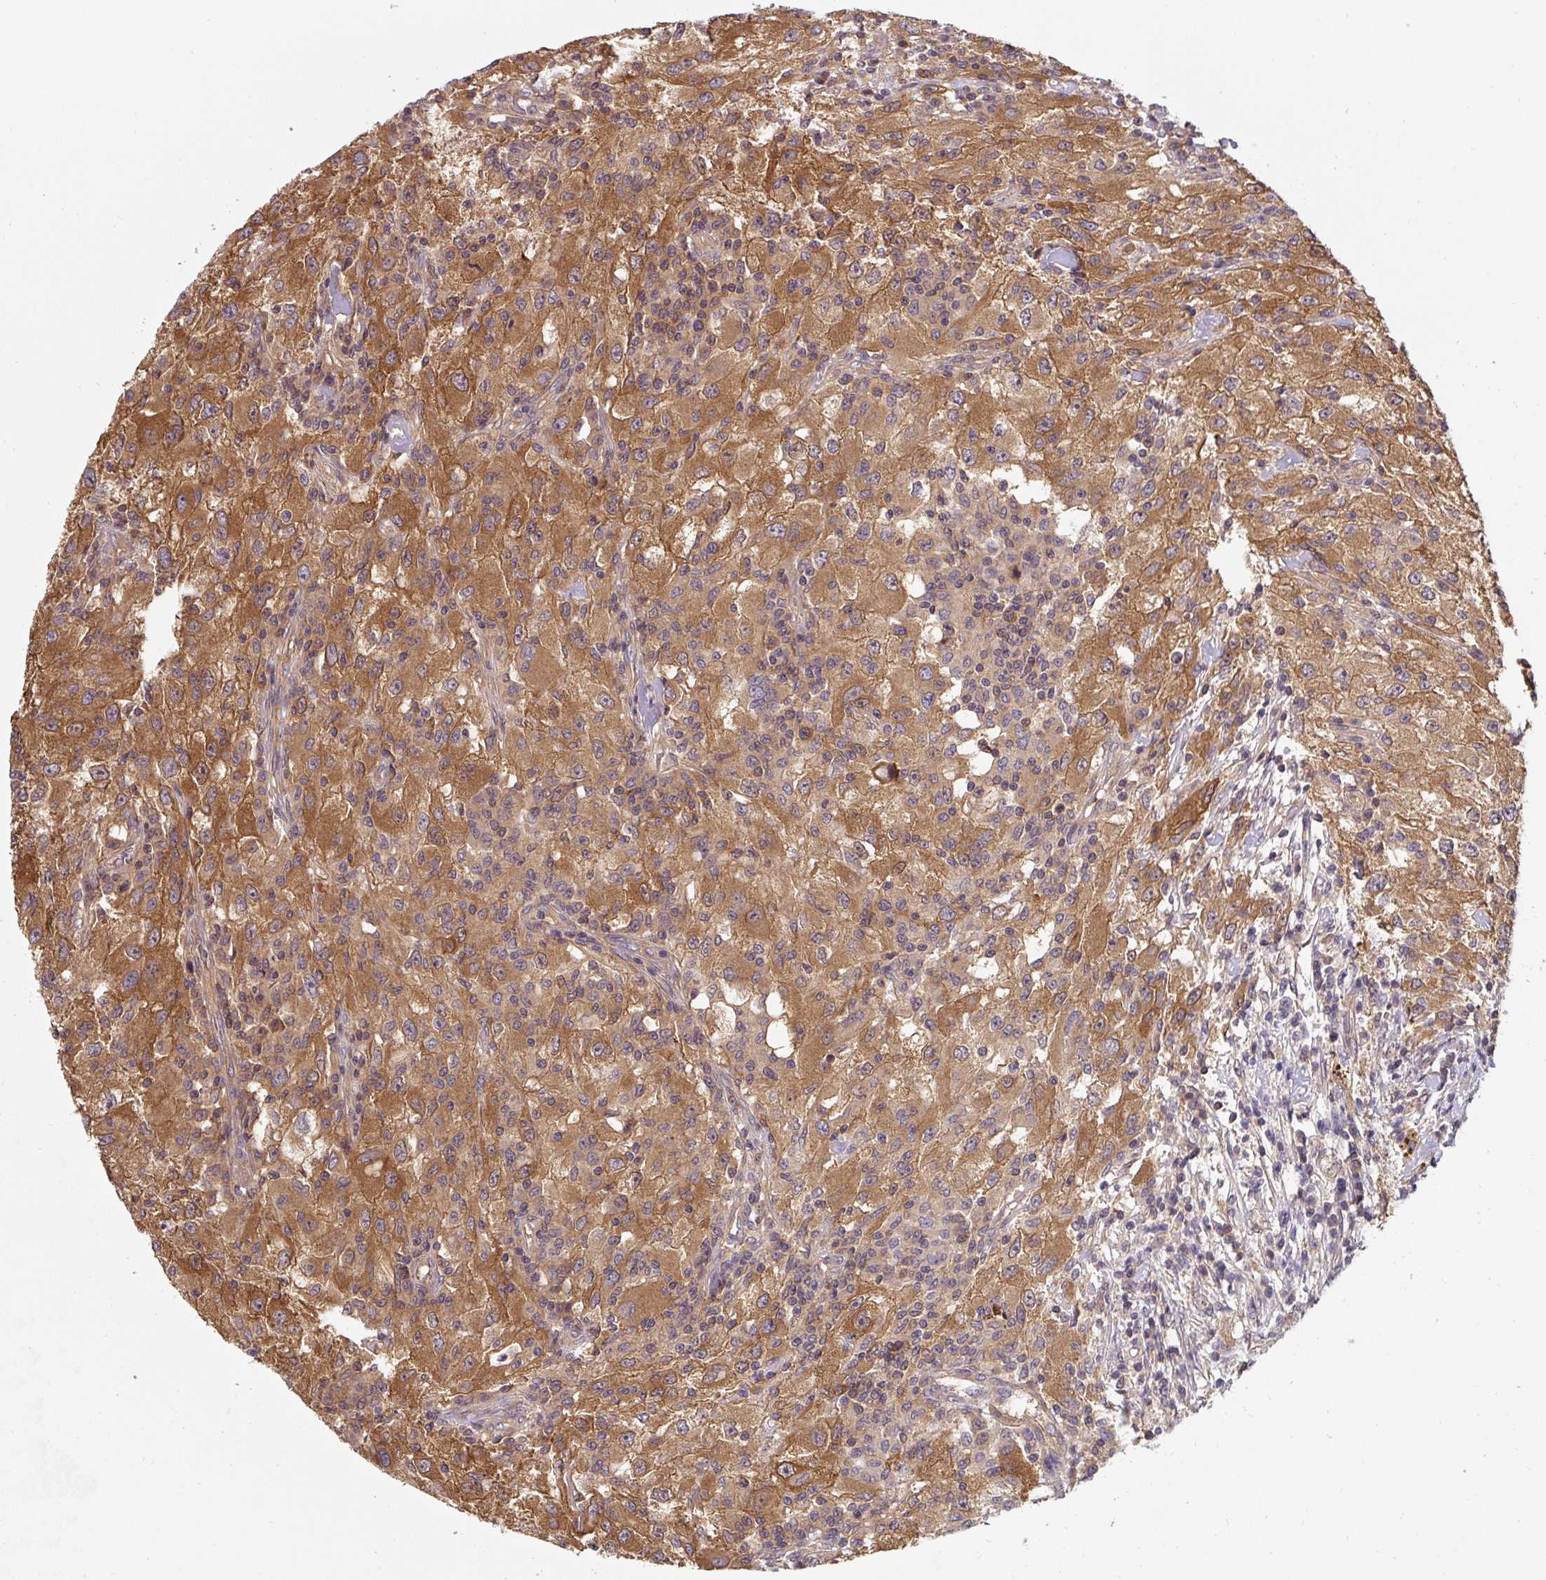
{"staining": {"intensity": "moderate", "quantity": ">75%", "location": "cytoplasmic/membranous"}, "tissue": "renal cancer", "cell_type": "Tumor cells", "image_type": "cancer", "snomed": [{"axis": "morphology", "description": "Adenocarcinoma, NOS"}, {"axis": "topography", "description": "Kidney"}], "caption": "Adenocarcinoma (renal) stained for a protein shows moderate cytoplasmic/membranous positivity in tumor cells.", "gene": "ST13", "patient": {"sex": "female", "age": 67}}